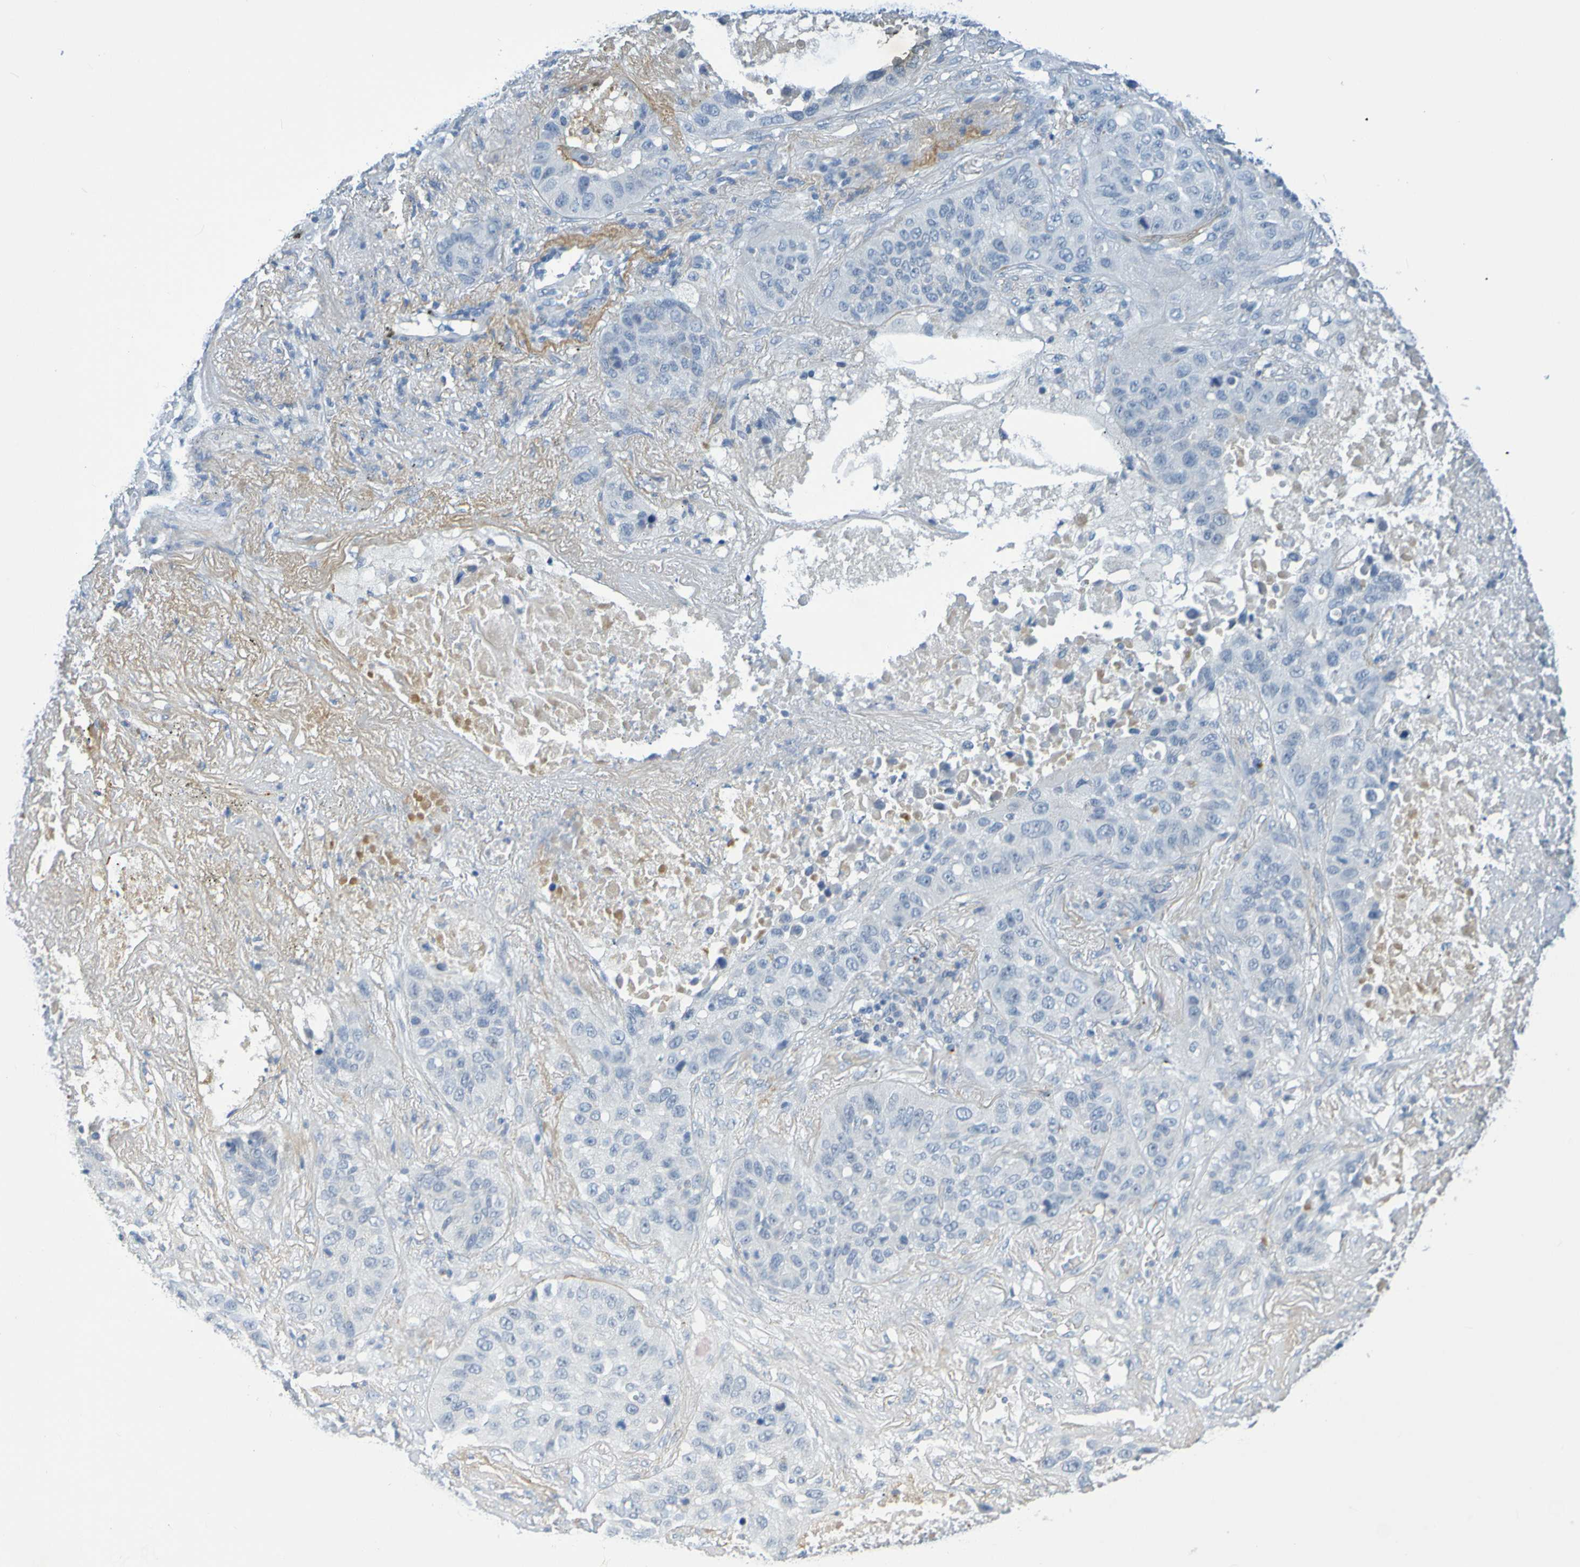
{"staining": {"intensity": "negative", "quantity": "none", "location": "none"}, "tissue": "lung cancer", "cell_type": "Tumor cells", "image_type": "cancer", "snomed": [{"axis": "morphology", "description": "Squamous cell carcinoma, NOS"}, {"axis": "topography", "description": "Lung"}], "caption": "IHC micrograph of neoplastic tissue: human lung squamous cell carcinoma stained with DAB (3,3'-diaminobenzidine) demonstrates no significant protein staining in tumor cells.", "gene": "IL10", "patient": {"sex": "male", "age": 57}}